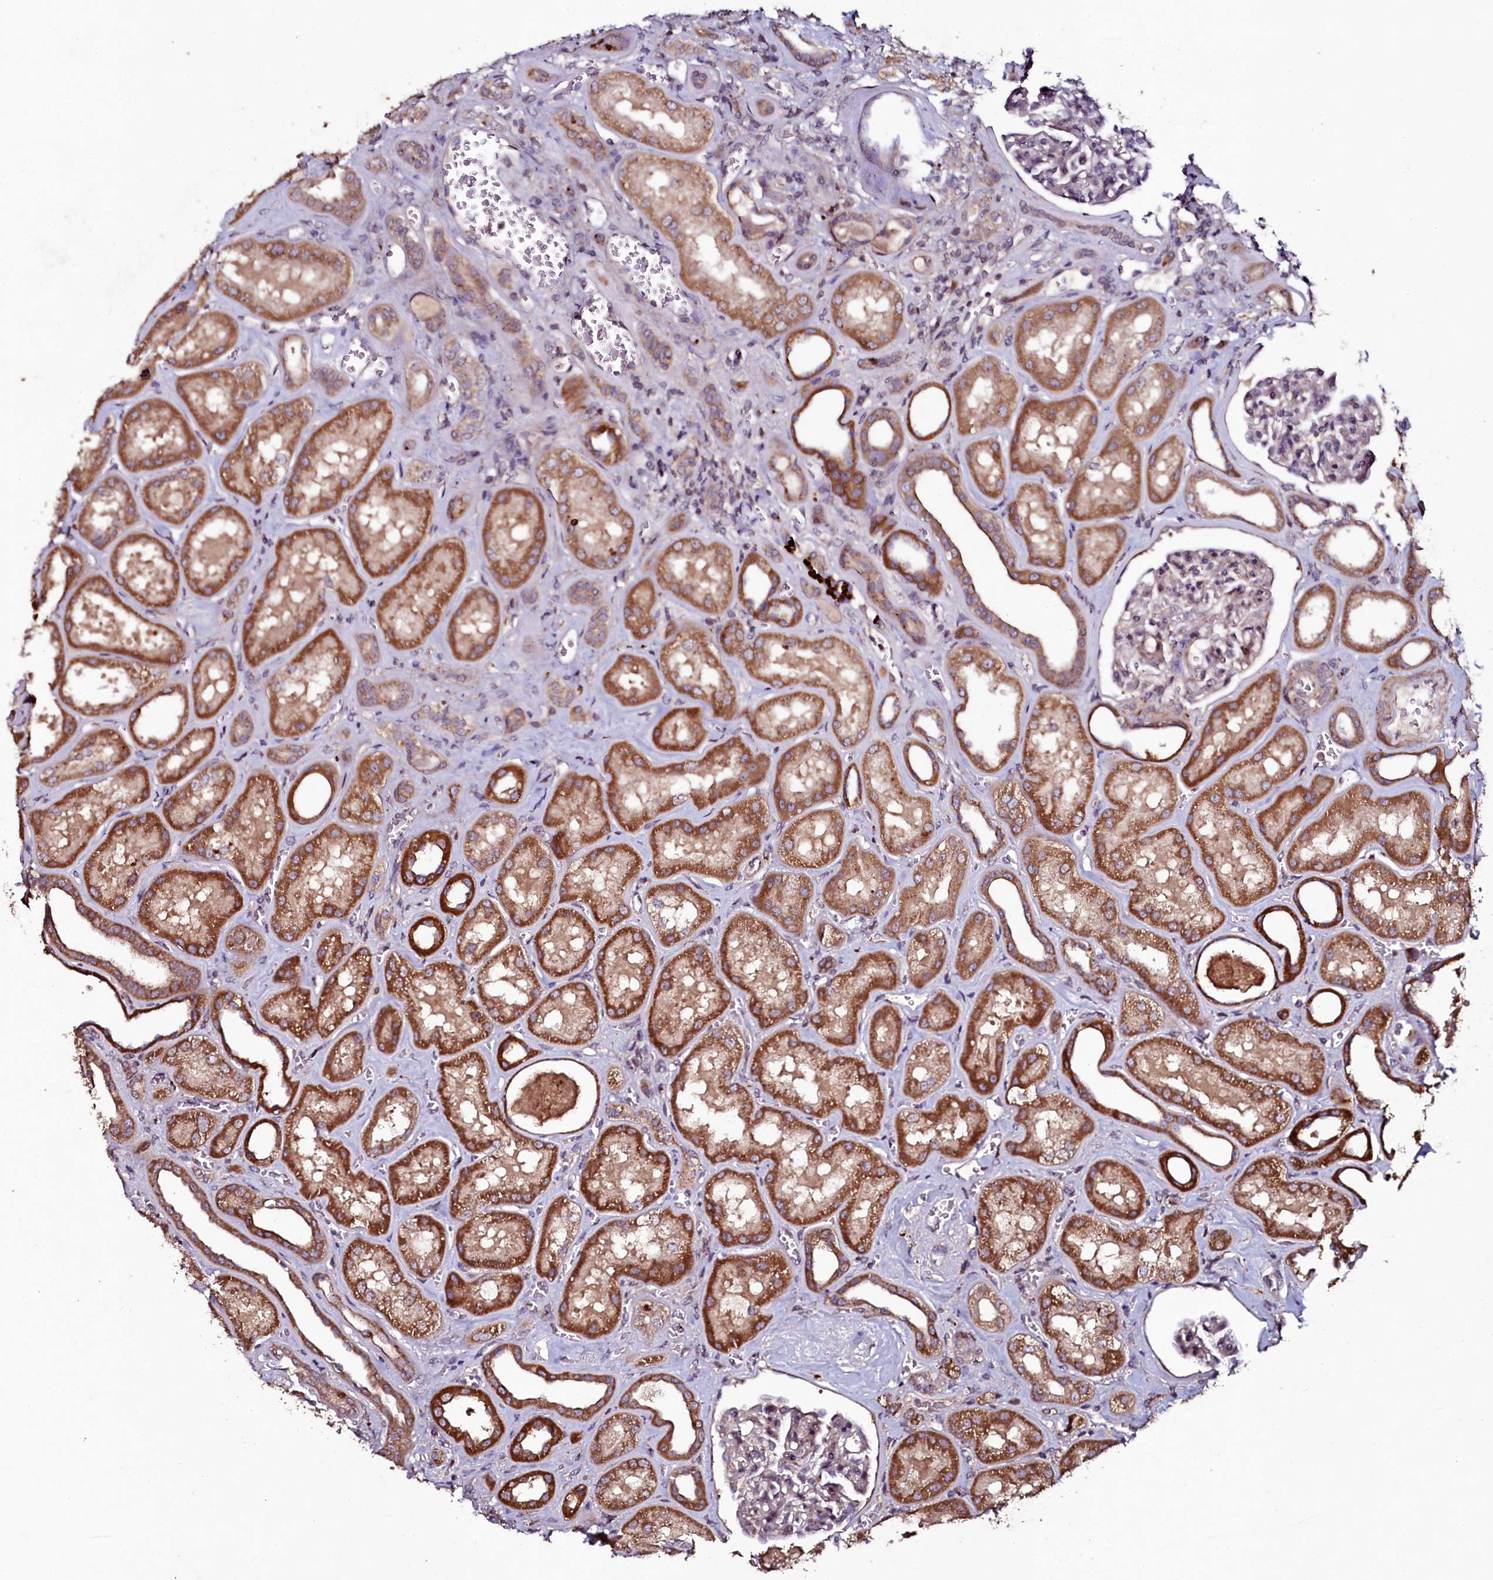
{"staining": {"intensity": "weak", "quantity": "<25%", "location": "cytoplasmic/membranous"}, "tissue": "kidney", "cell_type": "Cells in glomeruli", "image_type": "normal", "snomed": [{"axis": "morphology", "description": "Normal tissue, NOS"}, {"axis": "morphology", "description": "Adenocarcinoma, NOS"}, {"axis": "topography", "description": "Kidney"}], "caption": "High power microscopy histopathology image of an immunohistochemistry photomicrograph of normal kidney, revealing no significant positivity in cells in glomeruli.", "gene": "SEC24C", "patient": {"sex": "female", "age": 68}}